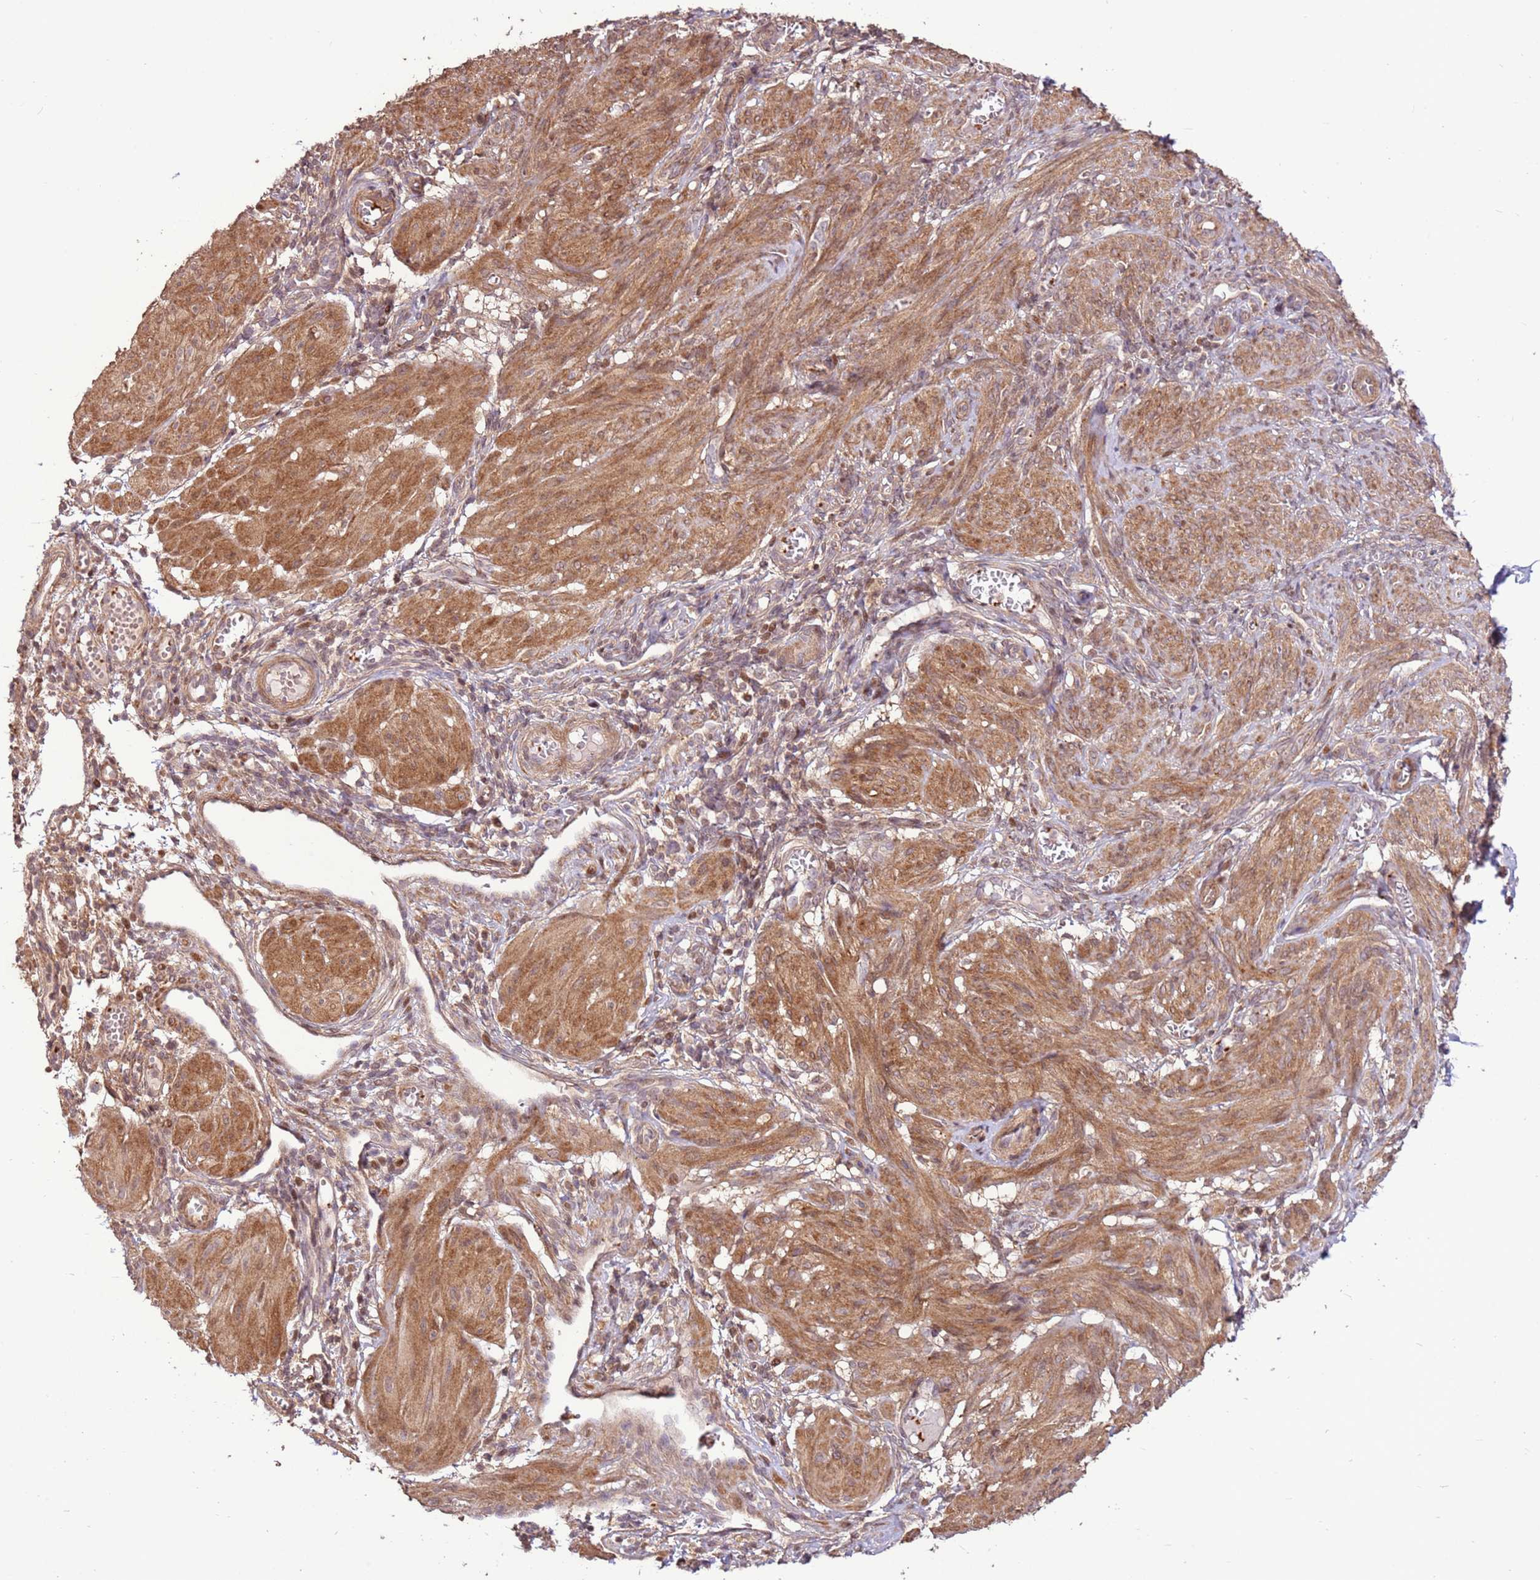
{"staining": {"intensity": "moderate", "quantity": ">75%", "location": "cytoplasmic/membranous"}, "tissue": "smooth muscle", "cell_type": "Smooth muscle cells", "image_type": "normal", "snomed": [{"axis": "morphology", "description": "Normal tissue, NOS"}, {"axis": "topography", "description": "Smooth muscle"}], "caption": "Smooth muscle cells exhibit medium levels of moderate cytoplasmic/membranous positivity in about >75% of cells in unremarkable smooth muscle.", "gene": "CCDC112", "patient": {"sex": "female", "age": 39}}